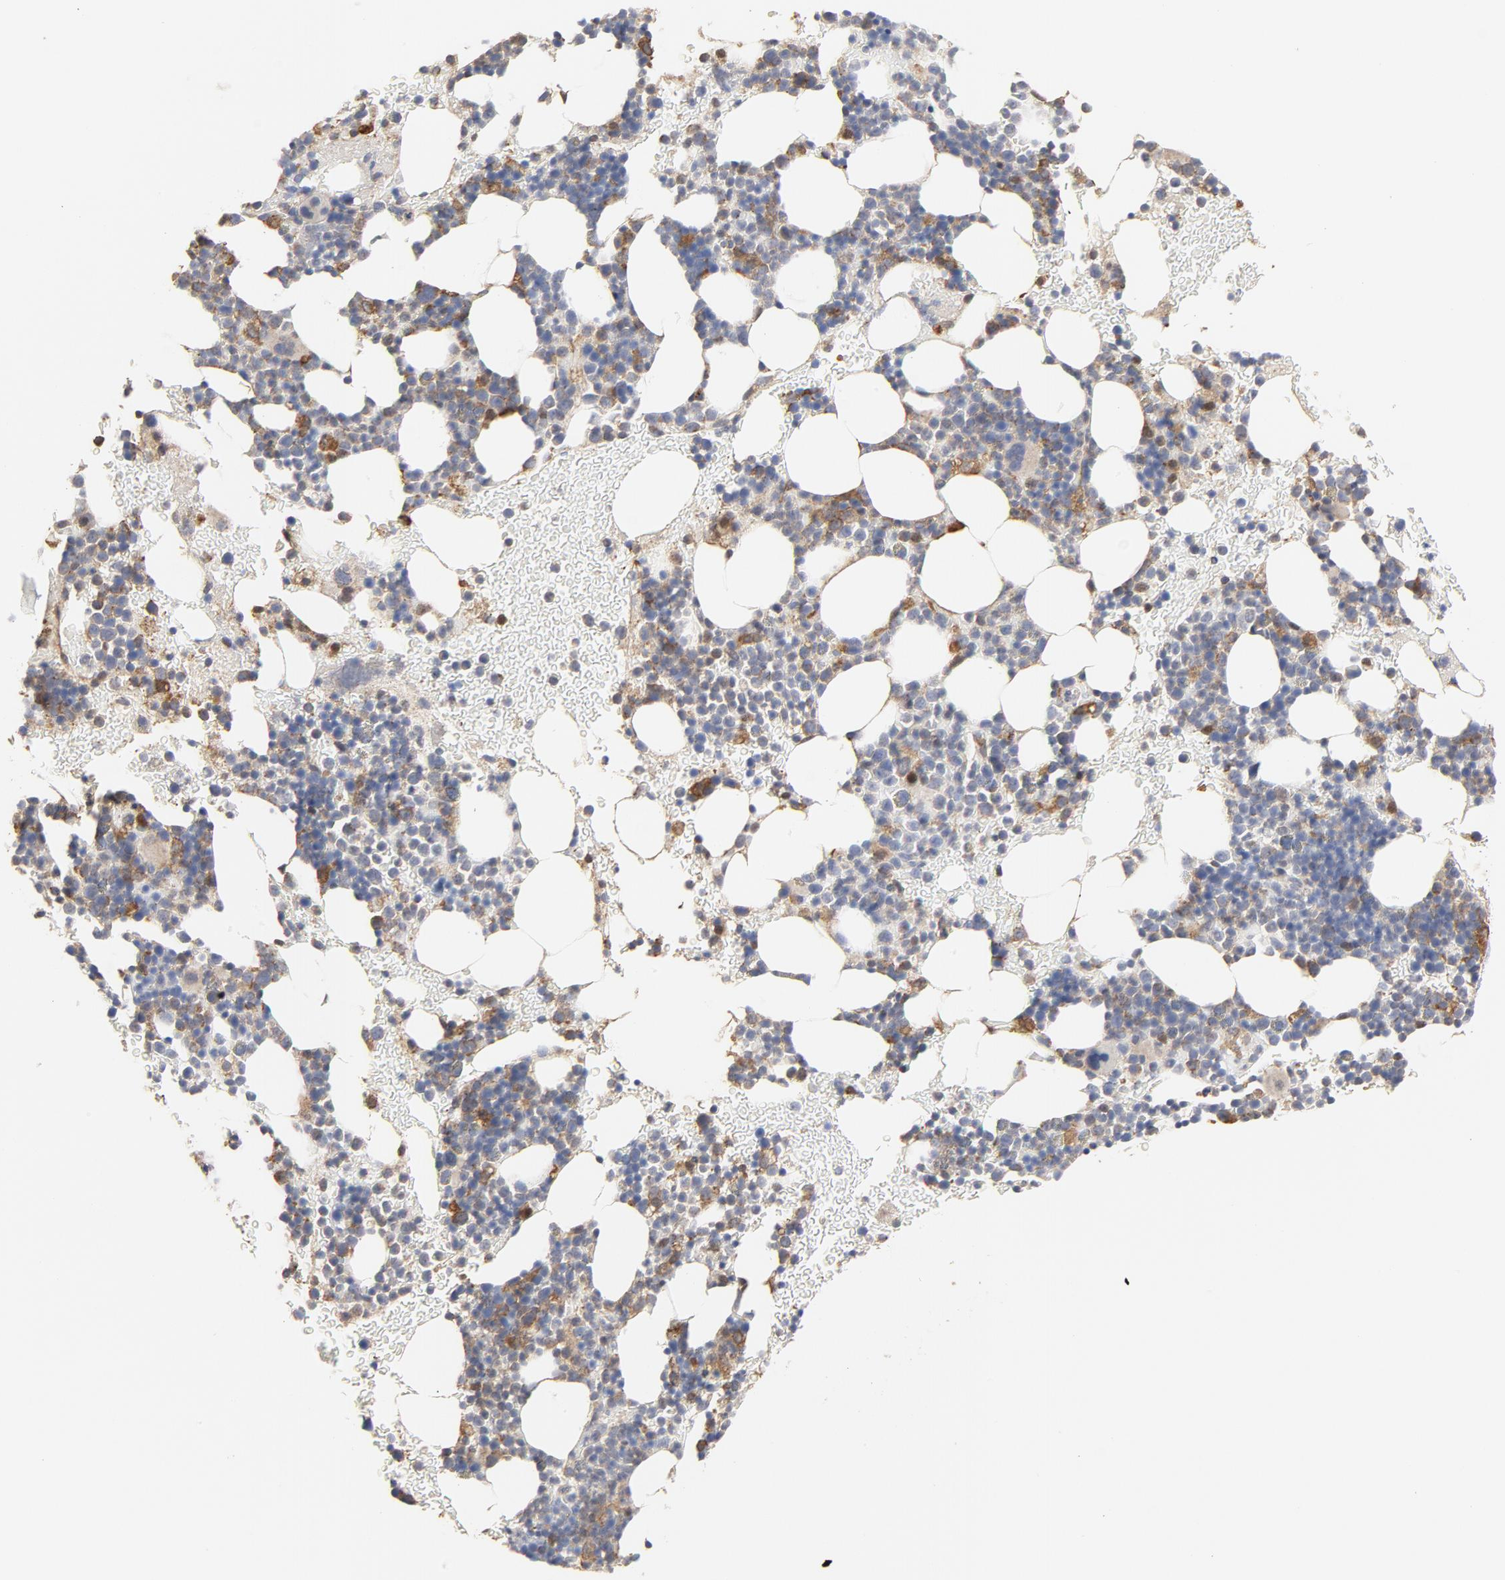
{"staining": {"intensity": "moderate", "quantity": "25%-75%", "location": "cytoplasmic/membranous"}, "tissue": "bone marrow", "cell_type": "Hematopoietic cells", "image_type": "normal", "snomed": [{"axis": "morphology", "description": "Normal tissue, NOS"}, {"axis": "topography", "description": "Bone marrow"}], "caption": "High-magnification brightfield microscopy of unremarkable bone marrow stained with DAB (brown) and counterstained with hematoxylin (blue). hematopoietic cells exhibit moderate cytoplasmic/membranous positivity is seen in approximately25%-75% of cells.", "gene": "RAPGEF4", "patient": {"sex": "male", "age": 17}}